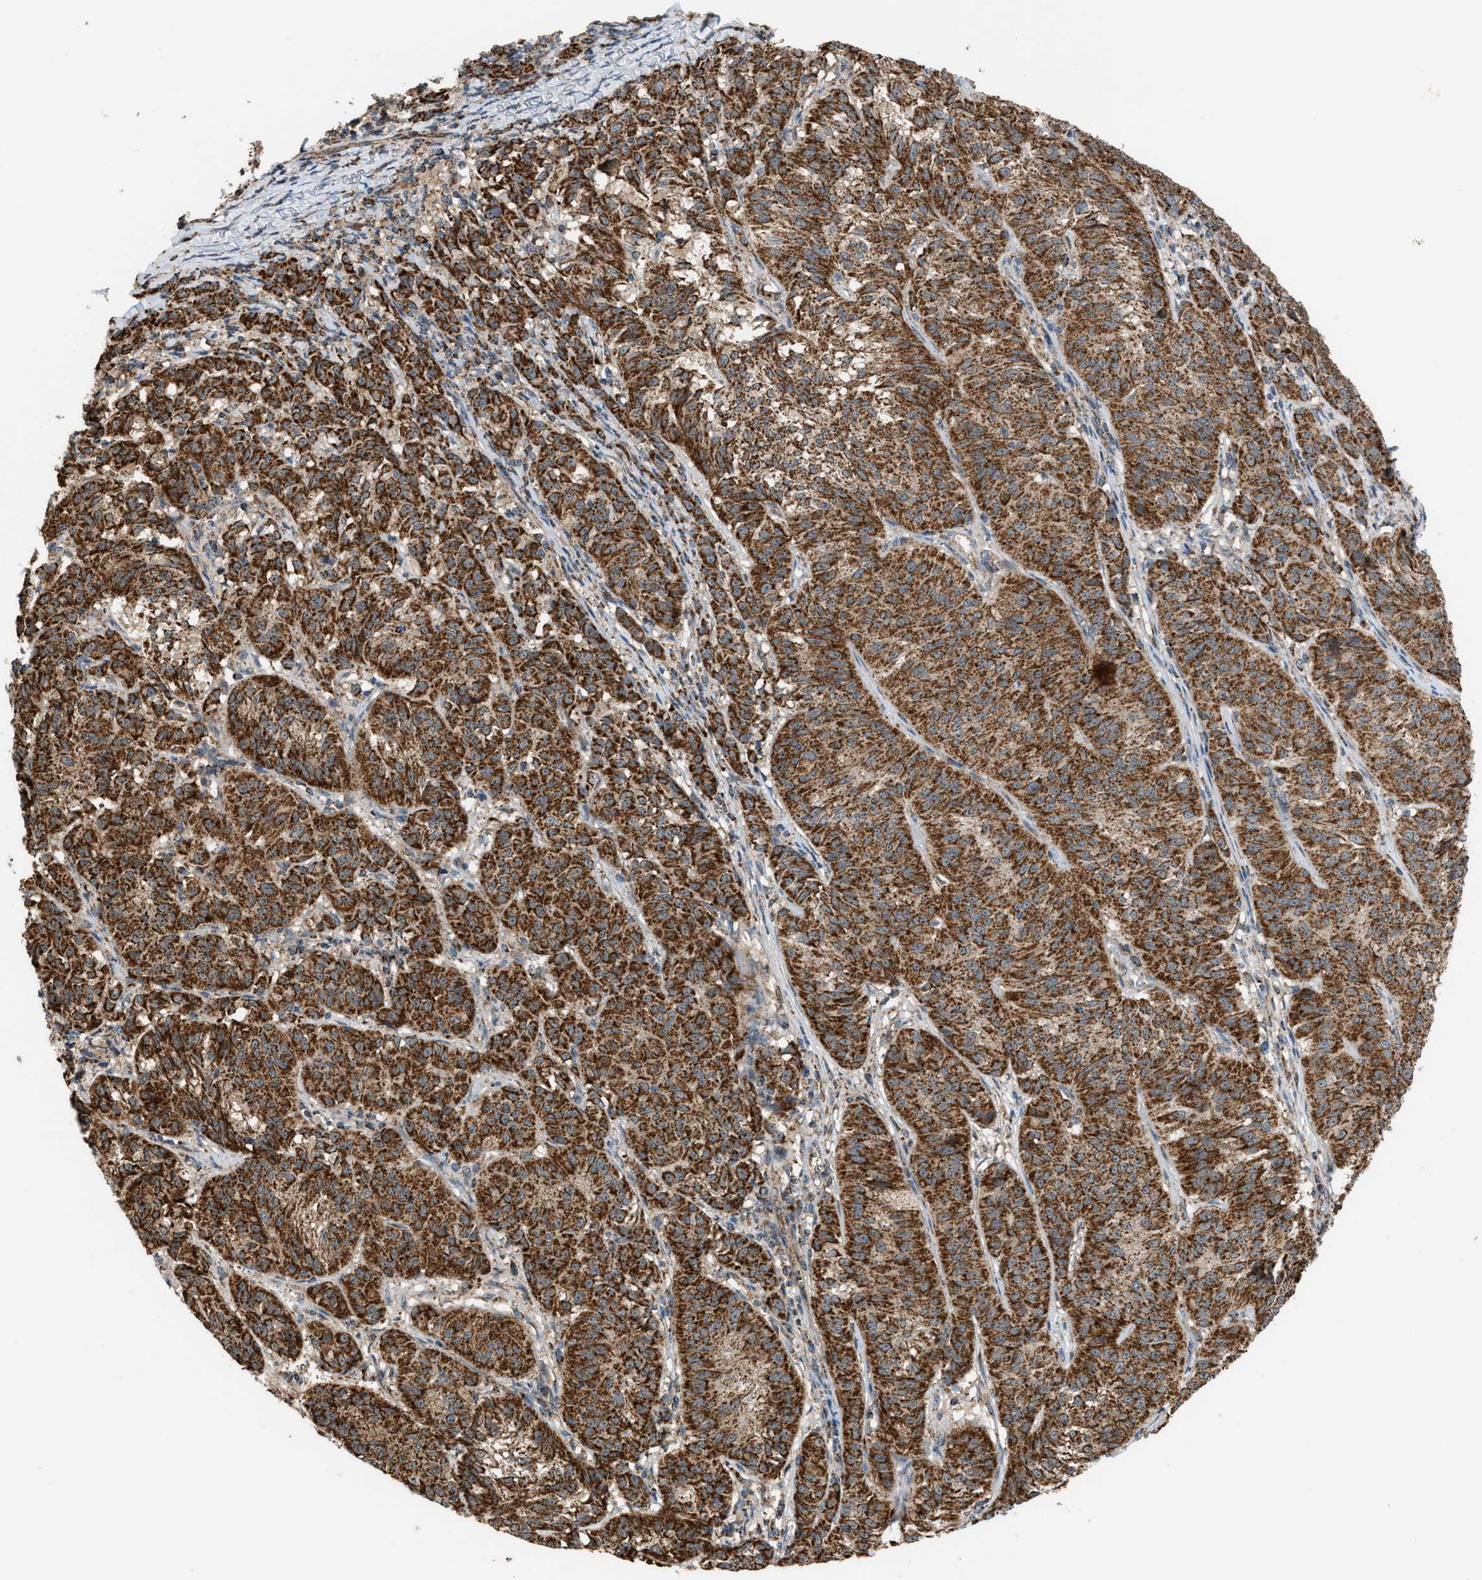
{"staining": {"intensity": "strong", "quantity": ">75%", "location": "cytoplasmic/membranous"}, "tissue": "melanoma", "cell_type": "Tumor cells", "image_type": "cancer", "snomed": [{"axis": "morphology", "description": "Malignant melanoma, NOS"}, {"axis": "topography", "description": "Skin"}], "caption": "The micrograph shows a brown stain indicating the presence of a protein in the cytoplasmic/membranous of tumor cells in melanoma. Nuclei are stained in blue.", "gene": "SGSM2", "patient": {"sex": "female", "age": 72}}